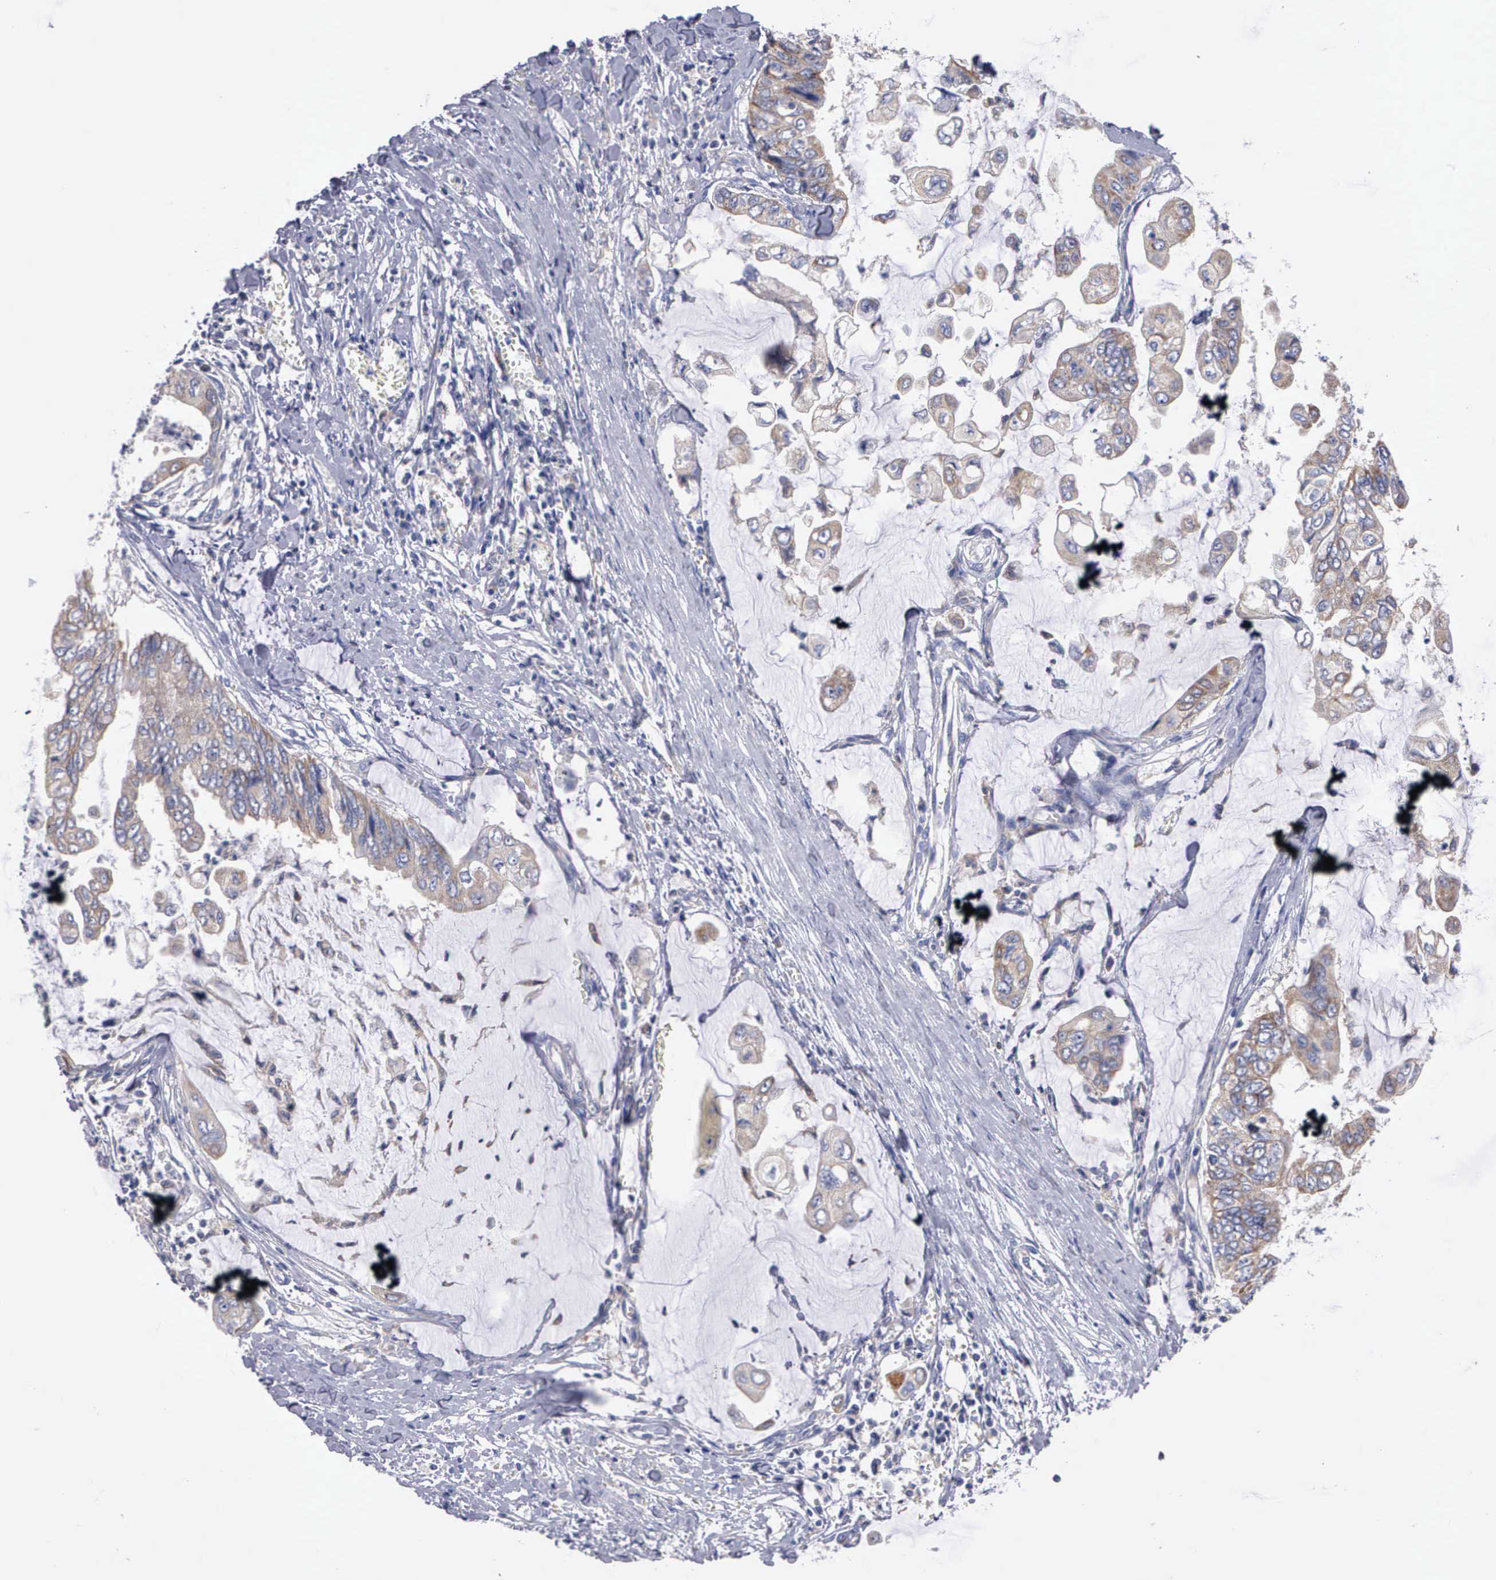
{"staining": {"intensity": "moderate", "quantity": ">75%", "location": "cytoplasmic/membranous"}, "tissue": "stomach cancer", "cell_type": "Tumor cells", "image_type": "cancer", "snomed": [{"axis": "morphology", "description": "Adenocarcinoma, NOS"}, {"axis": "topography", "description": "Stomach, upper"}], "caption": "Approximately >75% of tumor cells in human stomach cancer (adenocarcinoma) demonstrate moderate cytoplasmic/membranous protein expression as visualized by brown immunohistochemical staining.", "gene": "PTGS2", "patient": {"sex": "male", "age": 80}}